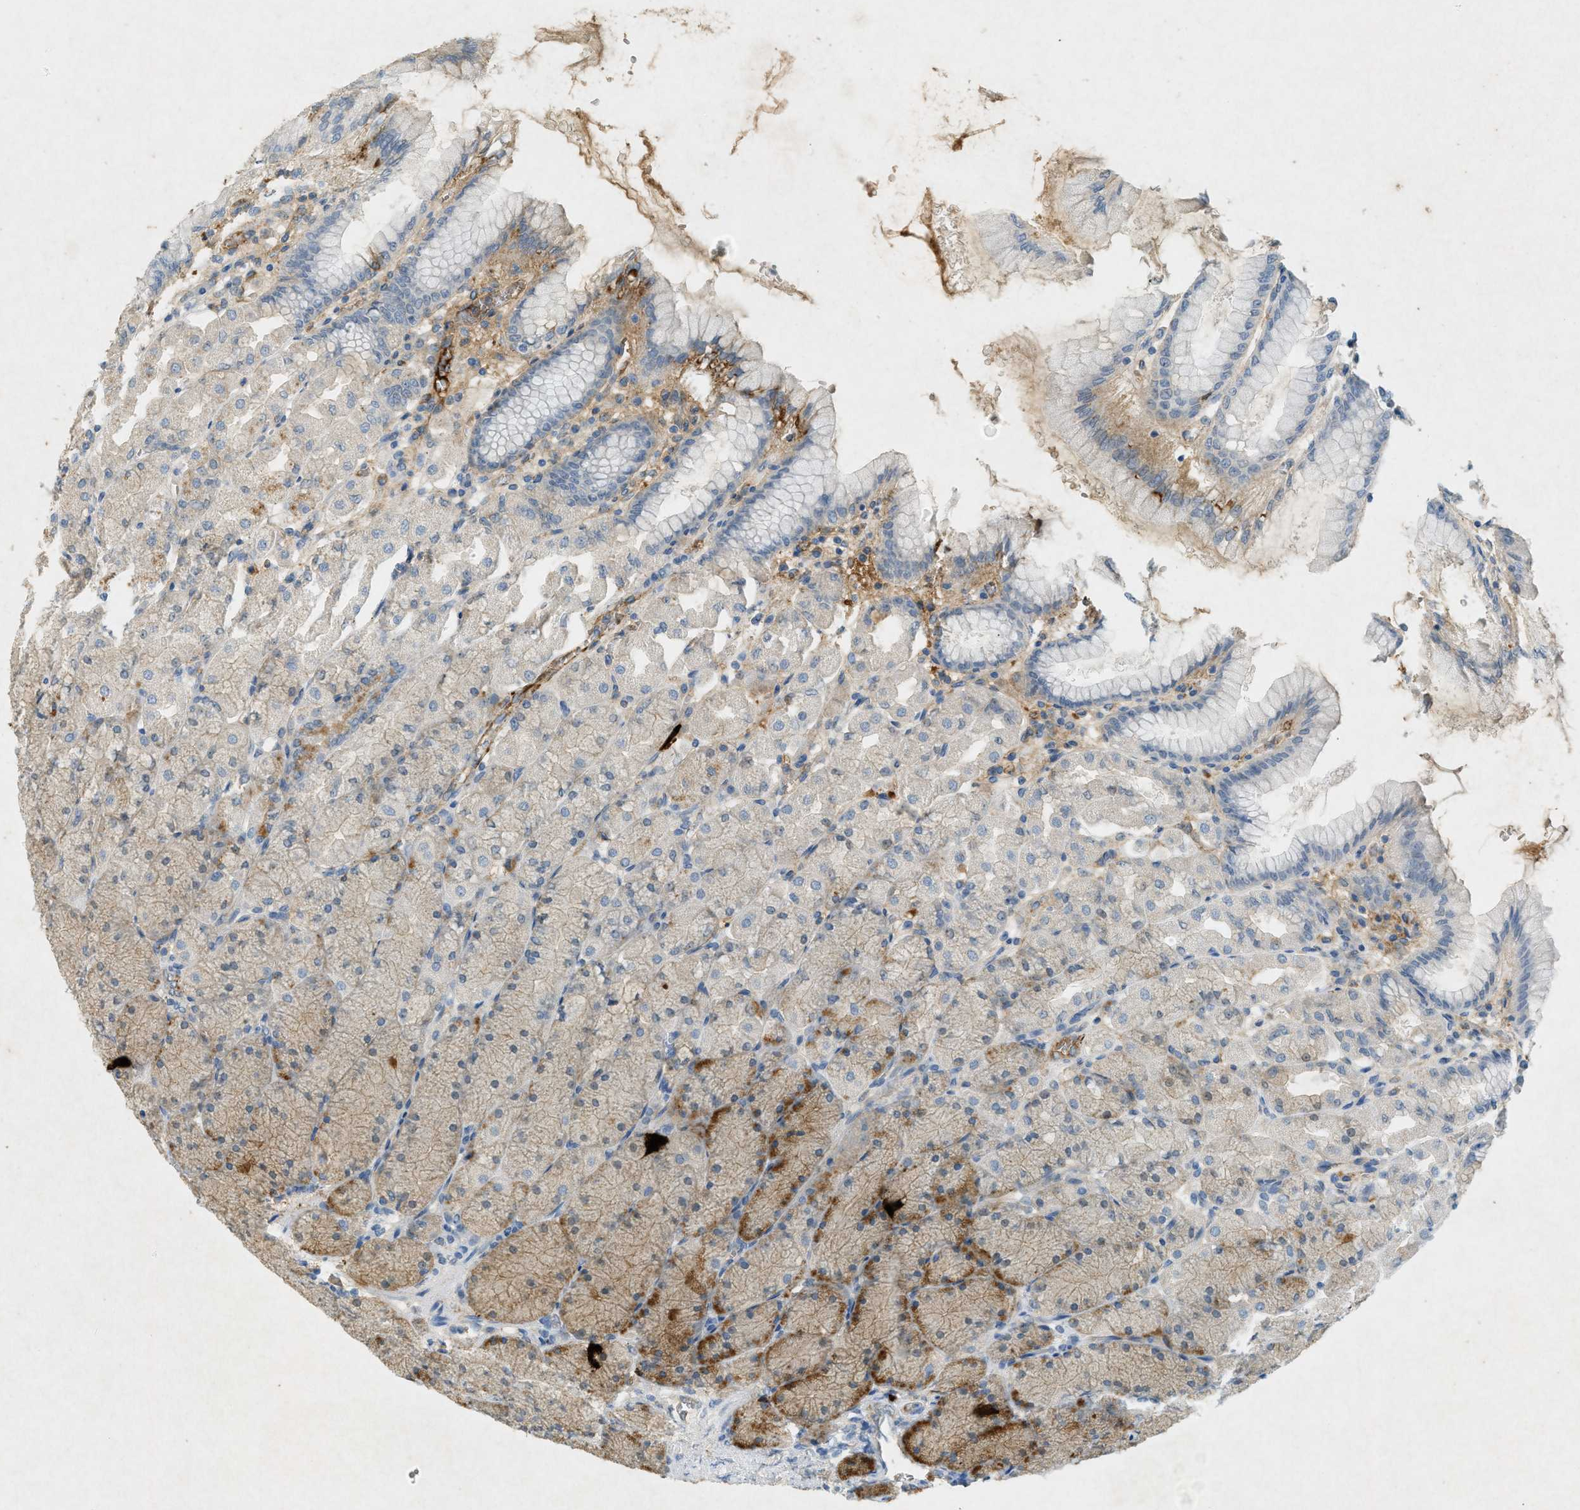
{"staining": {"intensity": "moderate", "quantity": "25%-75%", "location": "cytoplasmic/membranous"}, "tissue": "stomach", "cell_type": "Glandular cells", "image_type": "normal", "snomed": [{"axis": "morphology", "description": "Normal tissue, NOS"}, {"axis": "topography", "description": "Stomach, upper"}], "caption": "Approximately 25%-75% of glandular cells in unremarkable stomach display moderate cytoplasmic/membranous protein staining as visualized by brown immunohistochemical staining.", "gene": "F2", "patient": {"sex": "female", "age": 56}}